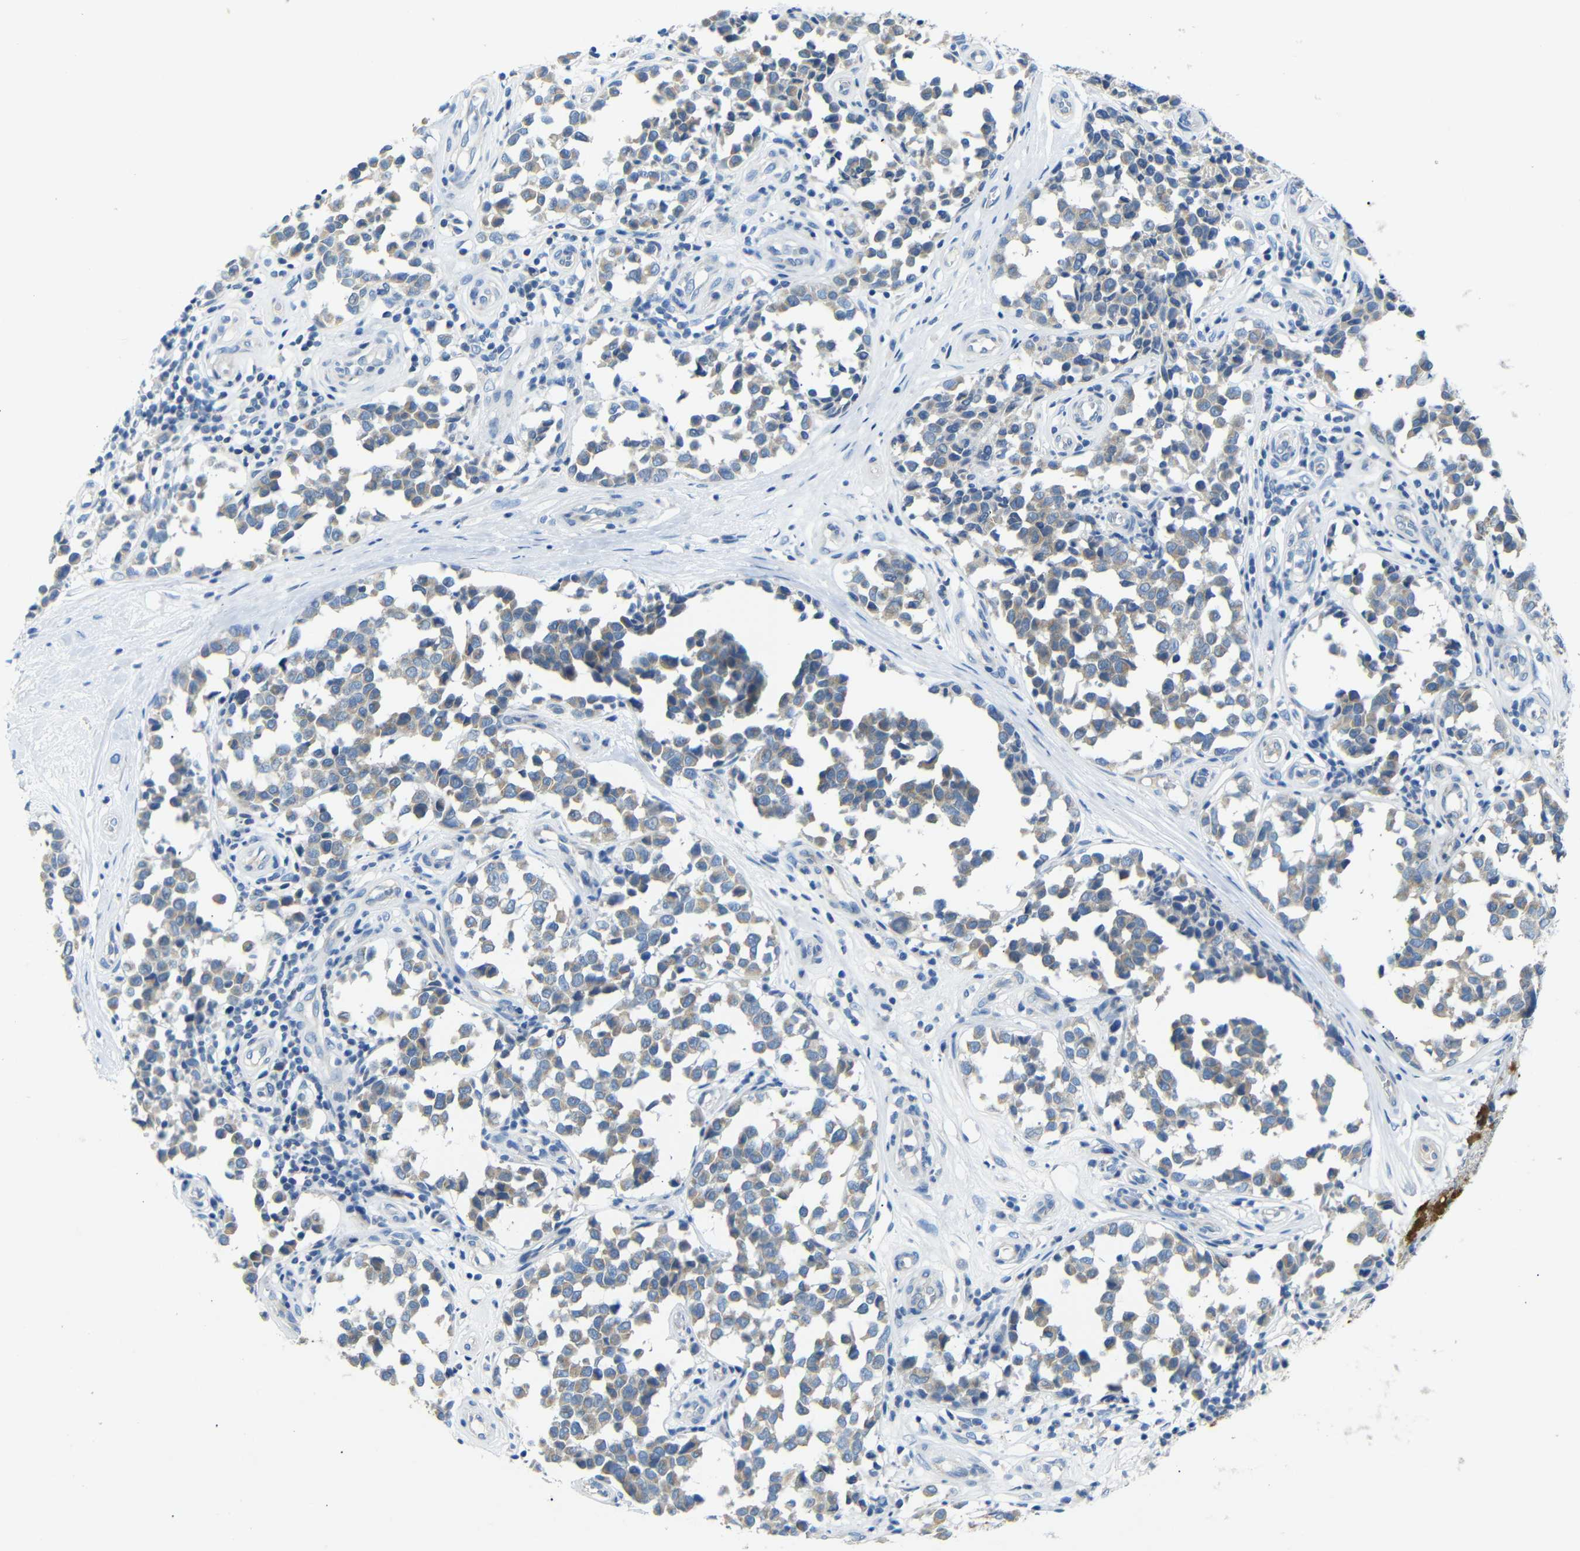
{"staining": {"intensity": "weak", "quantity": ">75%", "location": "cytoplasmic/membranous"}, "tissue": "melanoma", "cell_type": "Tumor cells", "image_type": "cancer", "snomed": [{"axis": "morphology", "description": "Malignant melanoma, NOS"}, {"axis": "topography", "description": "Skin"}], "caption": "Melanoma stained for a protein shows weak cytoplasmic/membranous positivity in tumor cells.", "gene": "DCP1A", "patient": {"sex": "female", "age": 64}}